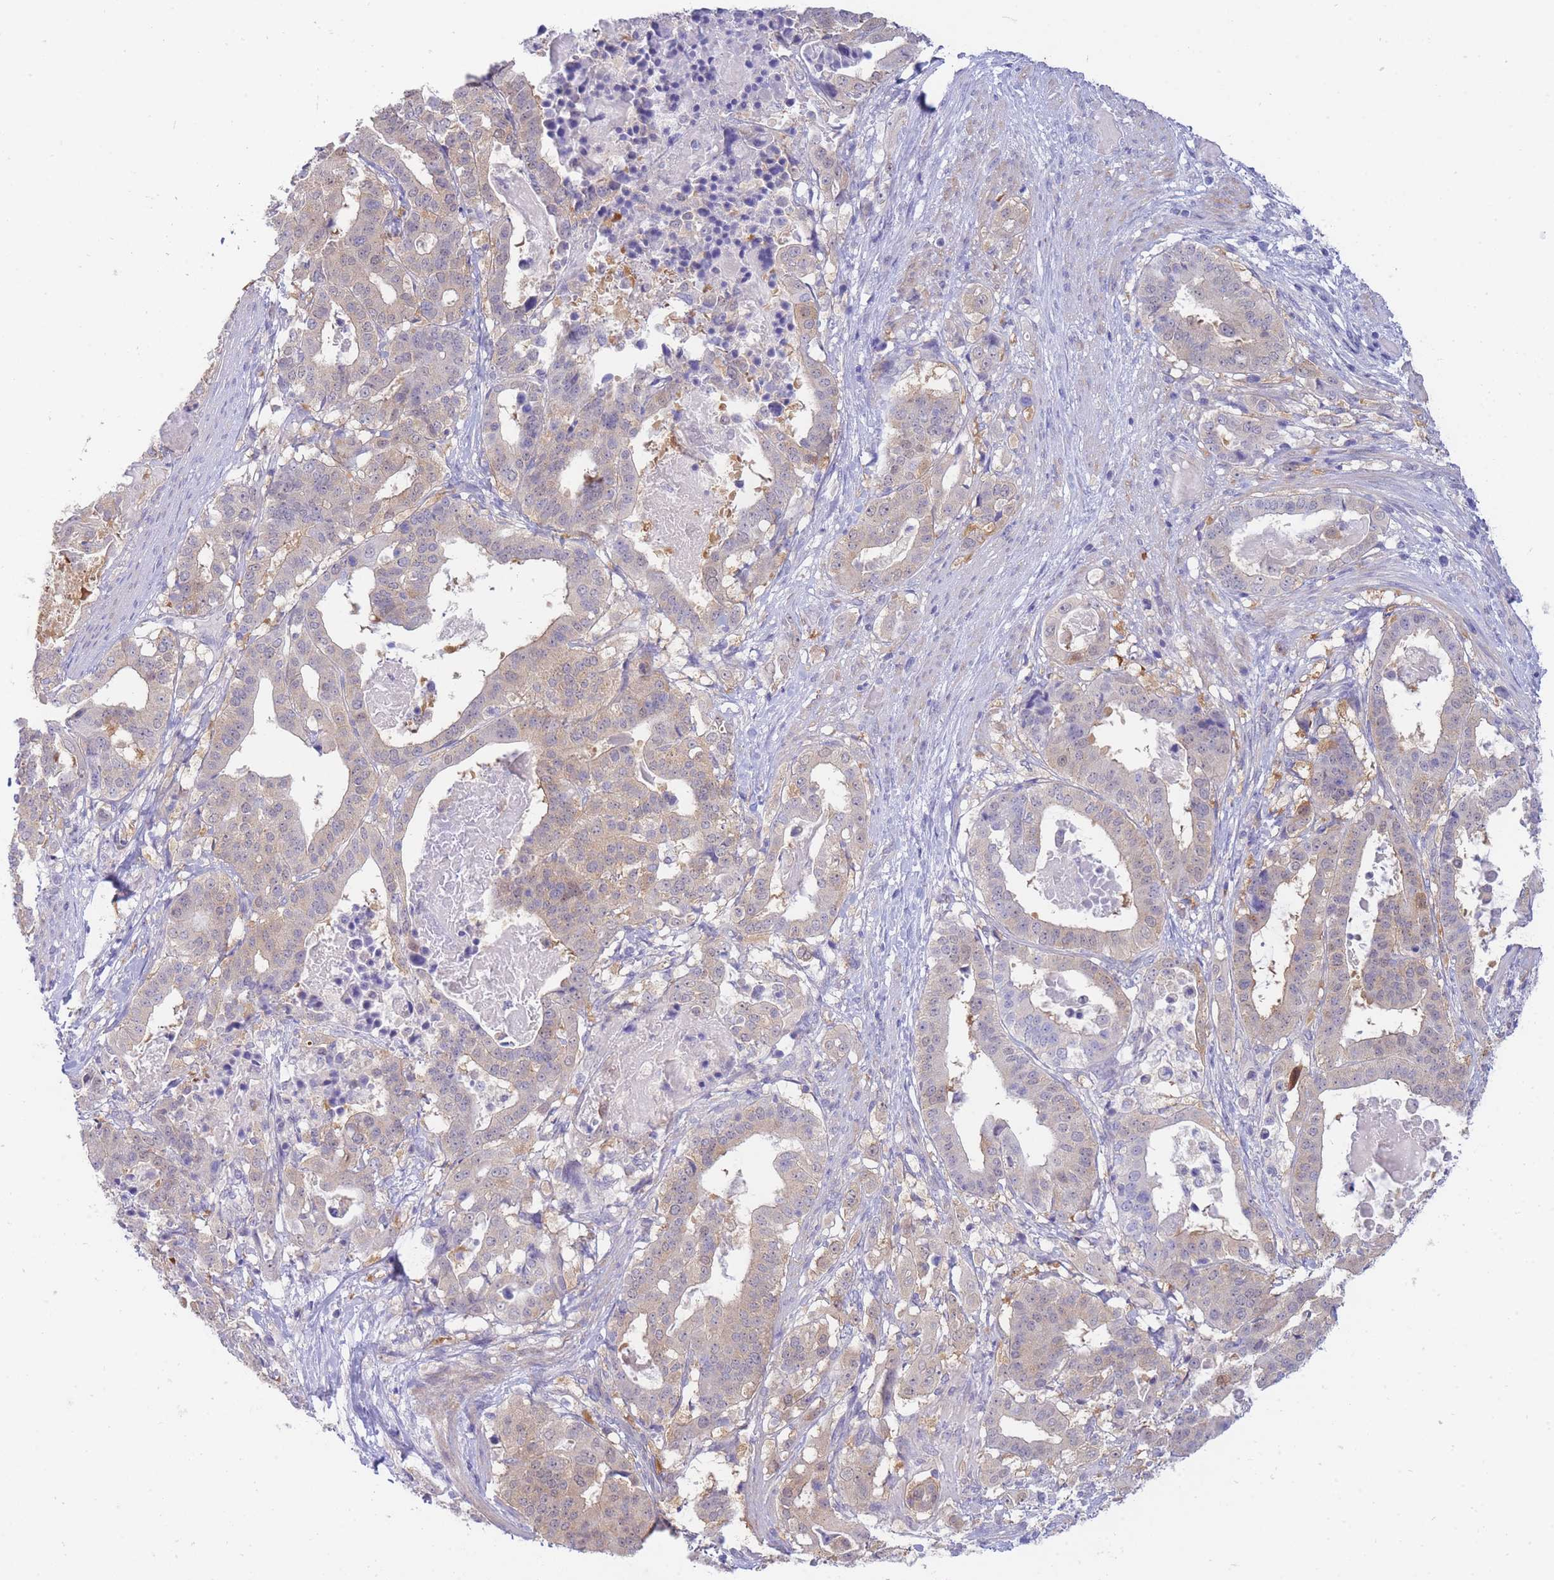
{"staining": {"intensity": "weak", "quantity": "25%-75%", "location": "cytoplasmic/membranous"}, "tissue": "stomach cancer", "cell_type": "Tumor cells", "image_type": "cancer", "snomed": [{"axis": "morphology", "description": "Adenocarcinoma, NOS"}, {"axis": "topography", "description": "Stomach"}], "caption": "Weak cytoplasmic/membranous protein staining is appreciated in about 25%-75% of tumor cells in adenocarcinoma (stomach).", "gene": "SUGT1", "patient": {"sex": "male", "age": 48}}